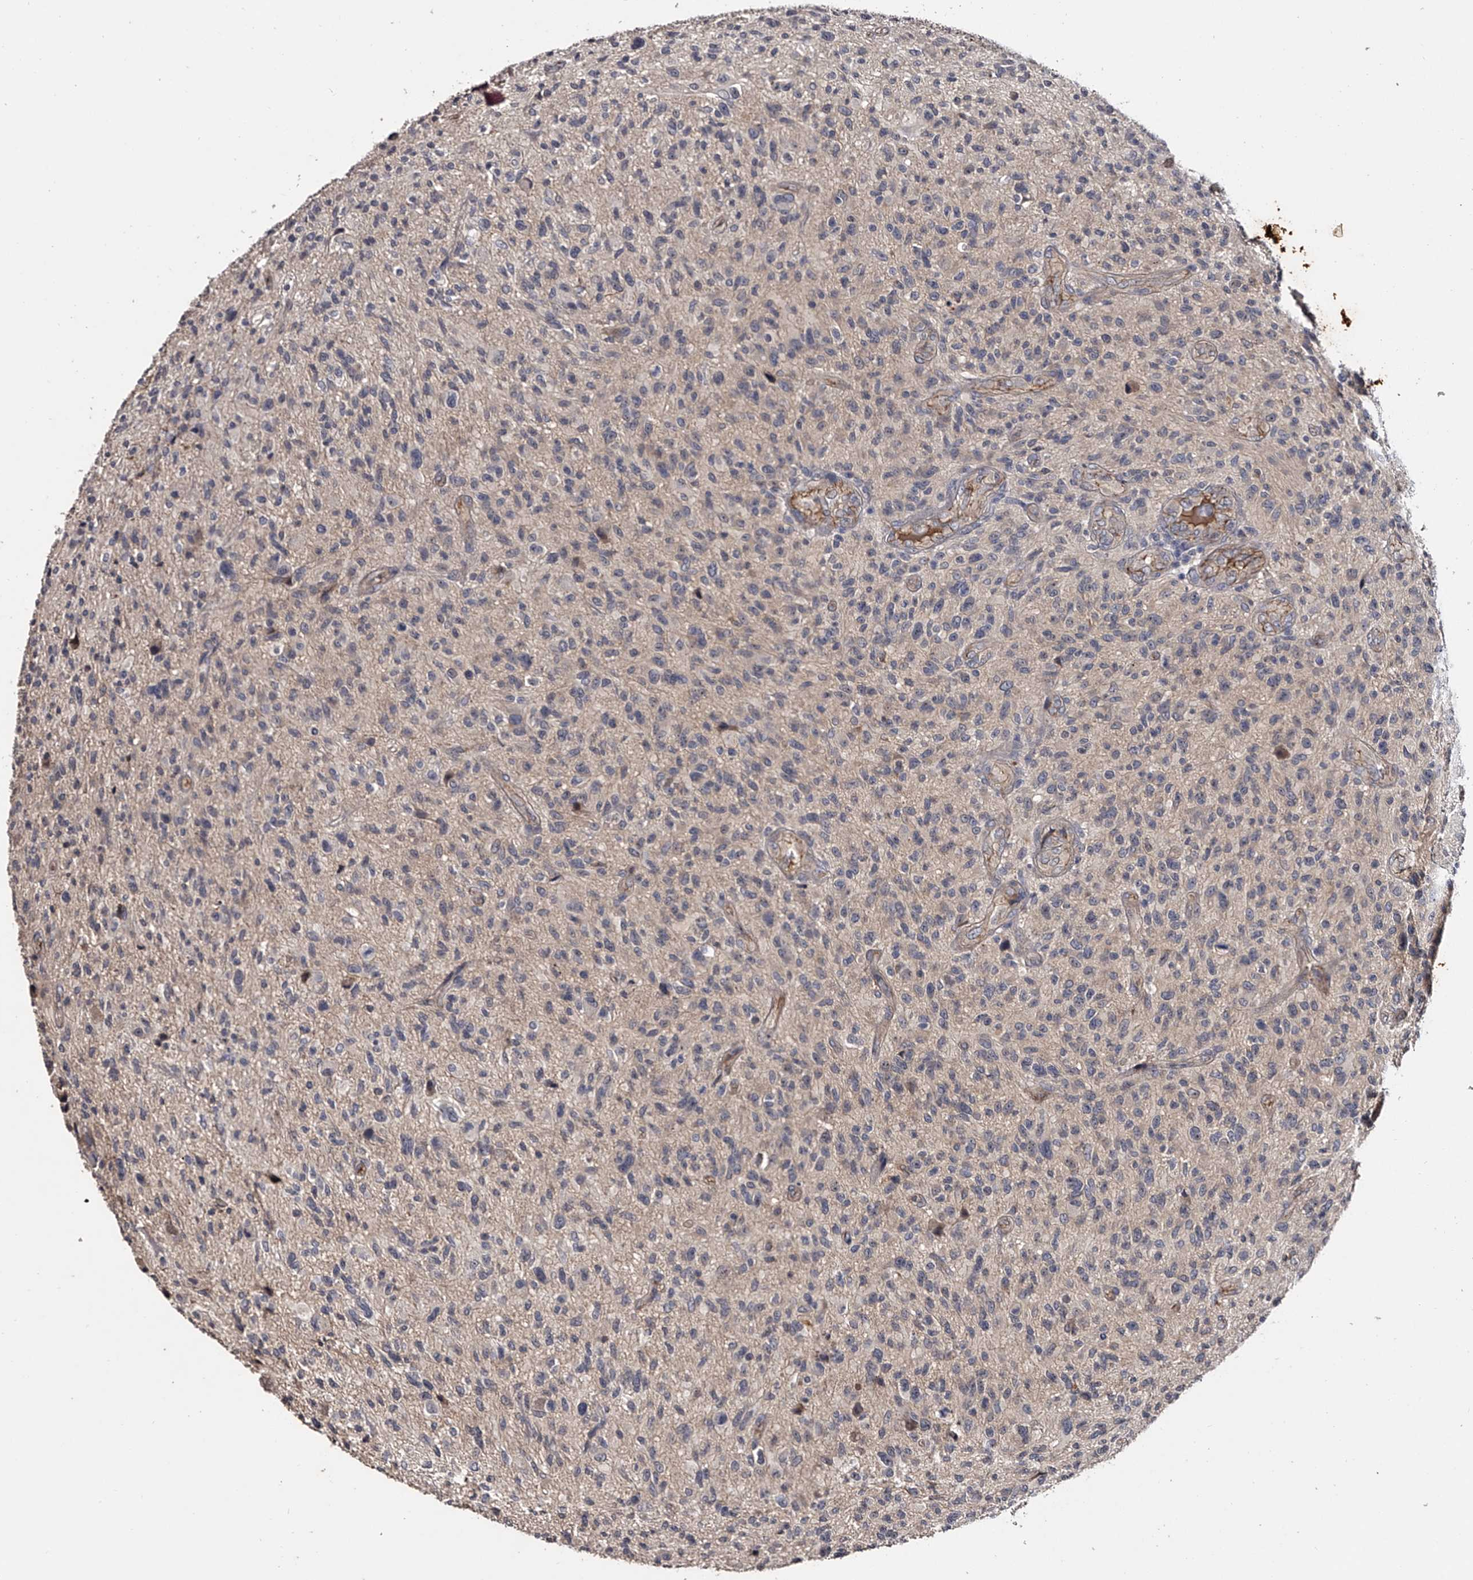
{"staining": {"intensity": "weak", "quantity": "25%-75%", "location": "cytoplasmic/membranous"}, "tissue": "glioma", "cell_type": "Tumor cells", "image_type": "cancer", "snomed": [{"axis": "morphology", "description": "Glioma, malignant, High grade"}, {"axis": "topography", "description": "Brain"}], "caption": "This is an image of IHC staining of glioma, which shows weak expression in the cytoplasmic/membranous of tumor cells.", "gene": "MDN1", "patient": {"sex": "male", "age": 47}}